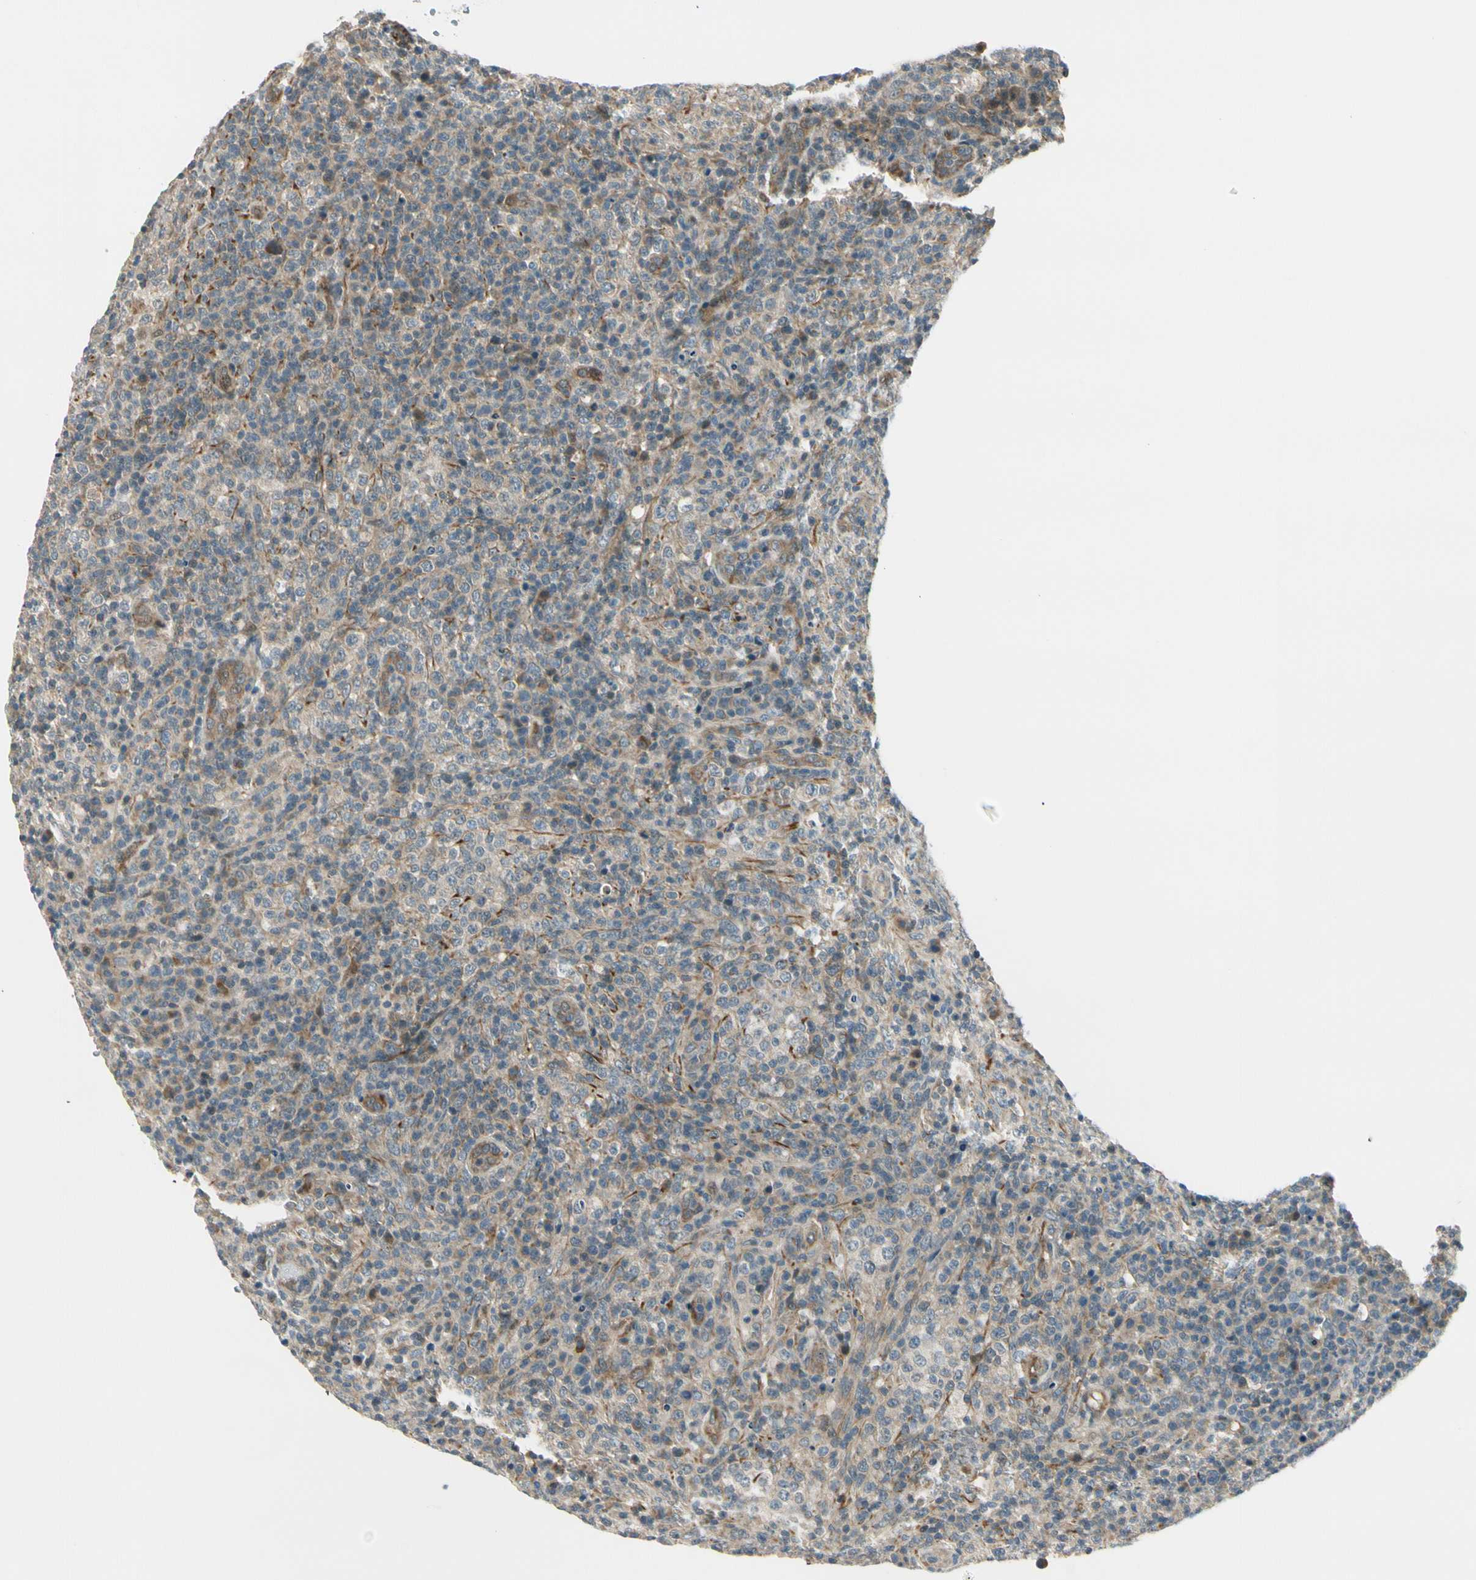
{"staining": {"intensity": "weak", "quantity": ">75%", "location": "cytoplasmic/membranous"}, "tissue": "lymphoma", "cell_type": "Tumor cells", "image_type": "cancer", "snomed": [{"axis": "morphology", "description": "Malignant lymphoma, non-Hodgkin's type, High grade"}, {"axis": "topography", "description": "Lymph node"}], "caption": "This is an image of immunohistochemistry staining of malignant lymphoma, non-Hodgkin's type (high-grade), which shows weak expression in the cytoplasmic/membranous of tumor cells.", "gene": "SVBP", "patient": {"sex": "female", "age": 76}}